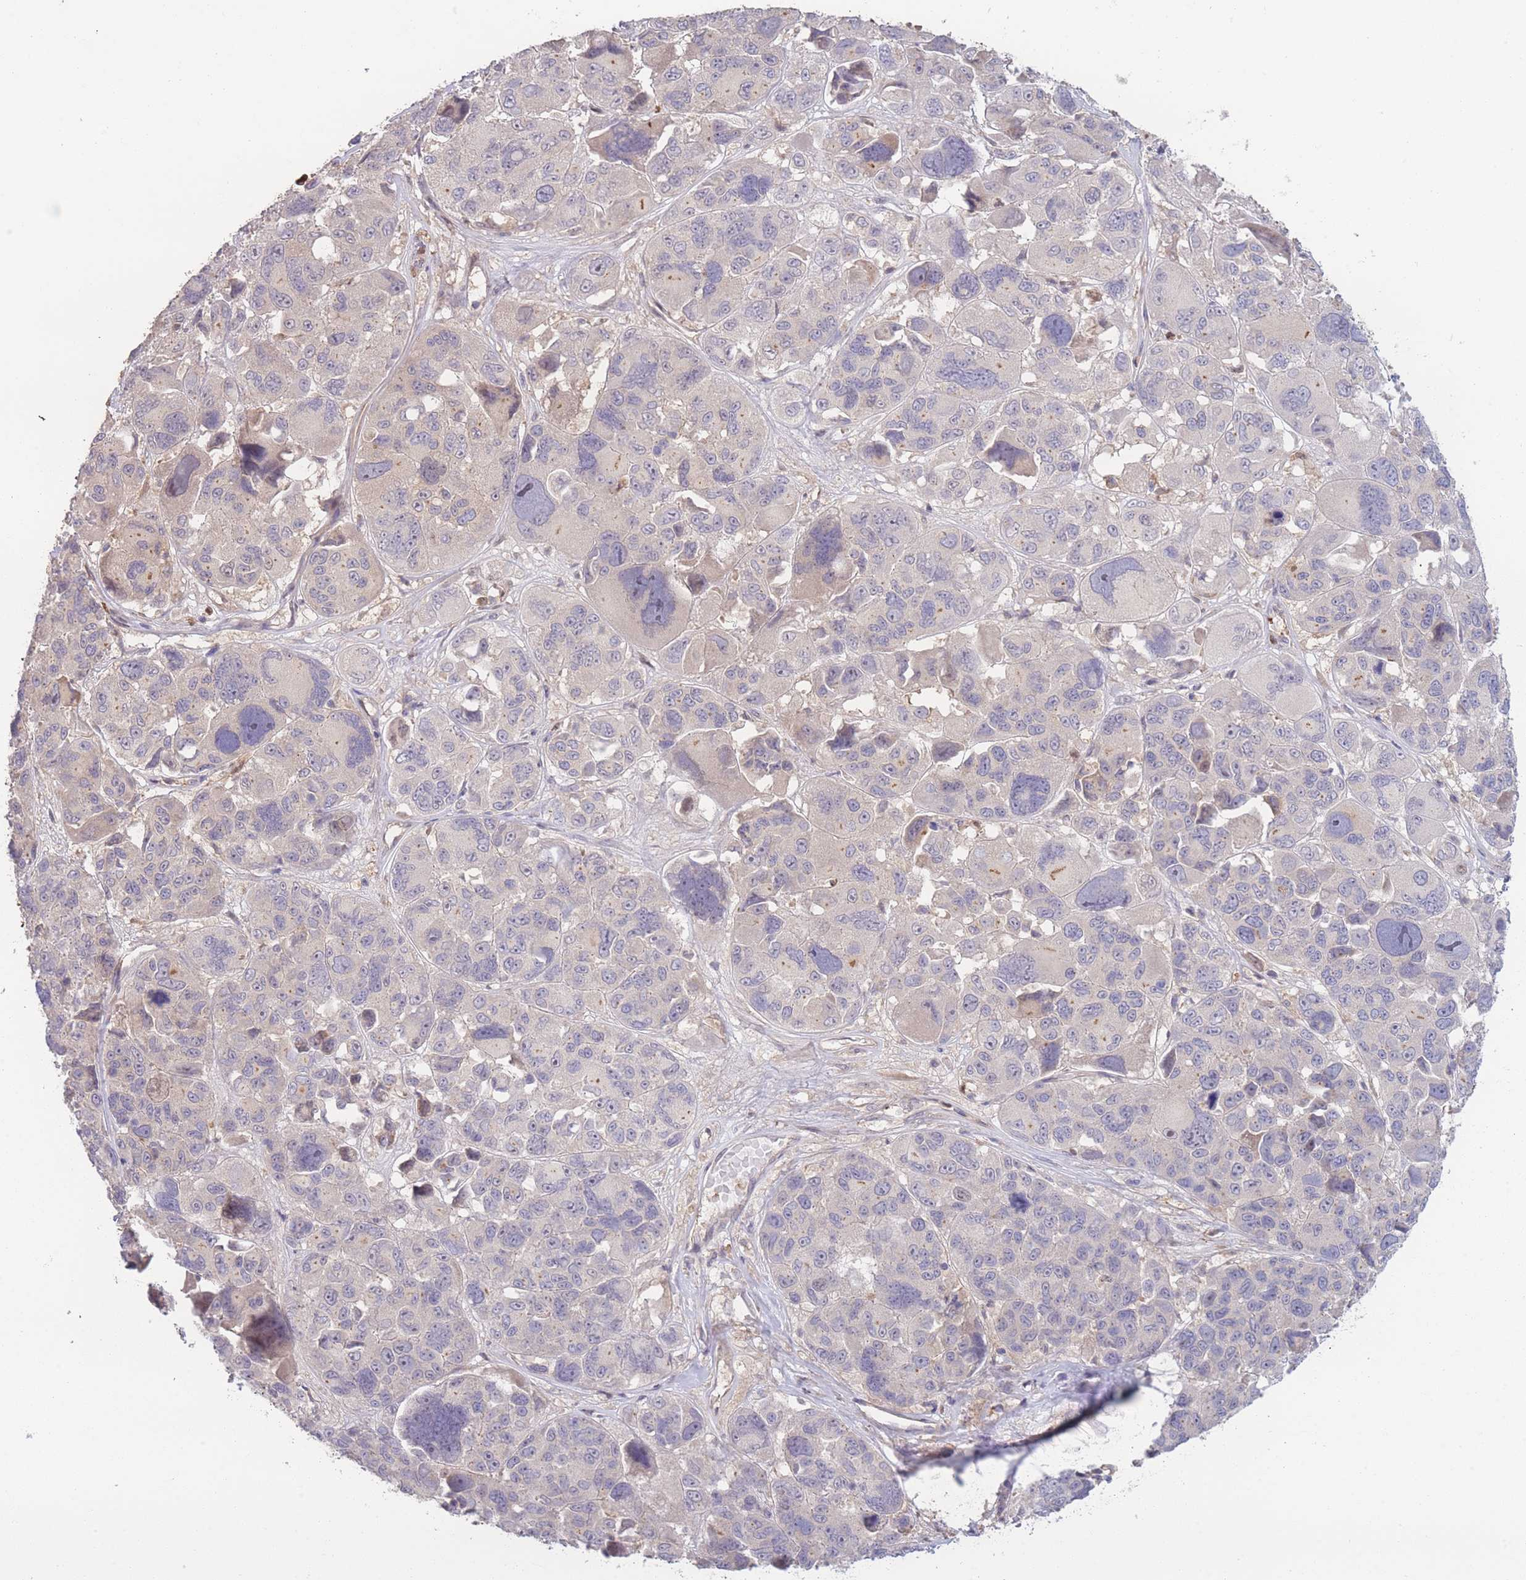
{"staining": {"intensity": "weak", "quantity": "<25%", "location": "cytoplasmic/membranous"}, "tissue": "melanoma", "cell_type": "Tumor cells", "image_type": "cancer", "snomed": [{"axis": "morphology", "description": "Malignant melanoma, NOS"}, {"axis": "topography", "description": "Skin"}], "caption": "The immunohistochemistry micrograph has no significant expression in tumor cells of melanoma tissue.", "gene": "STEAP3", "patient": {"sex": "female", "age": 66}}